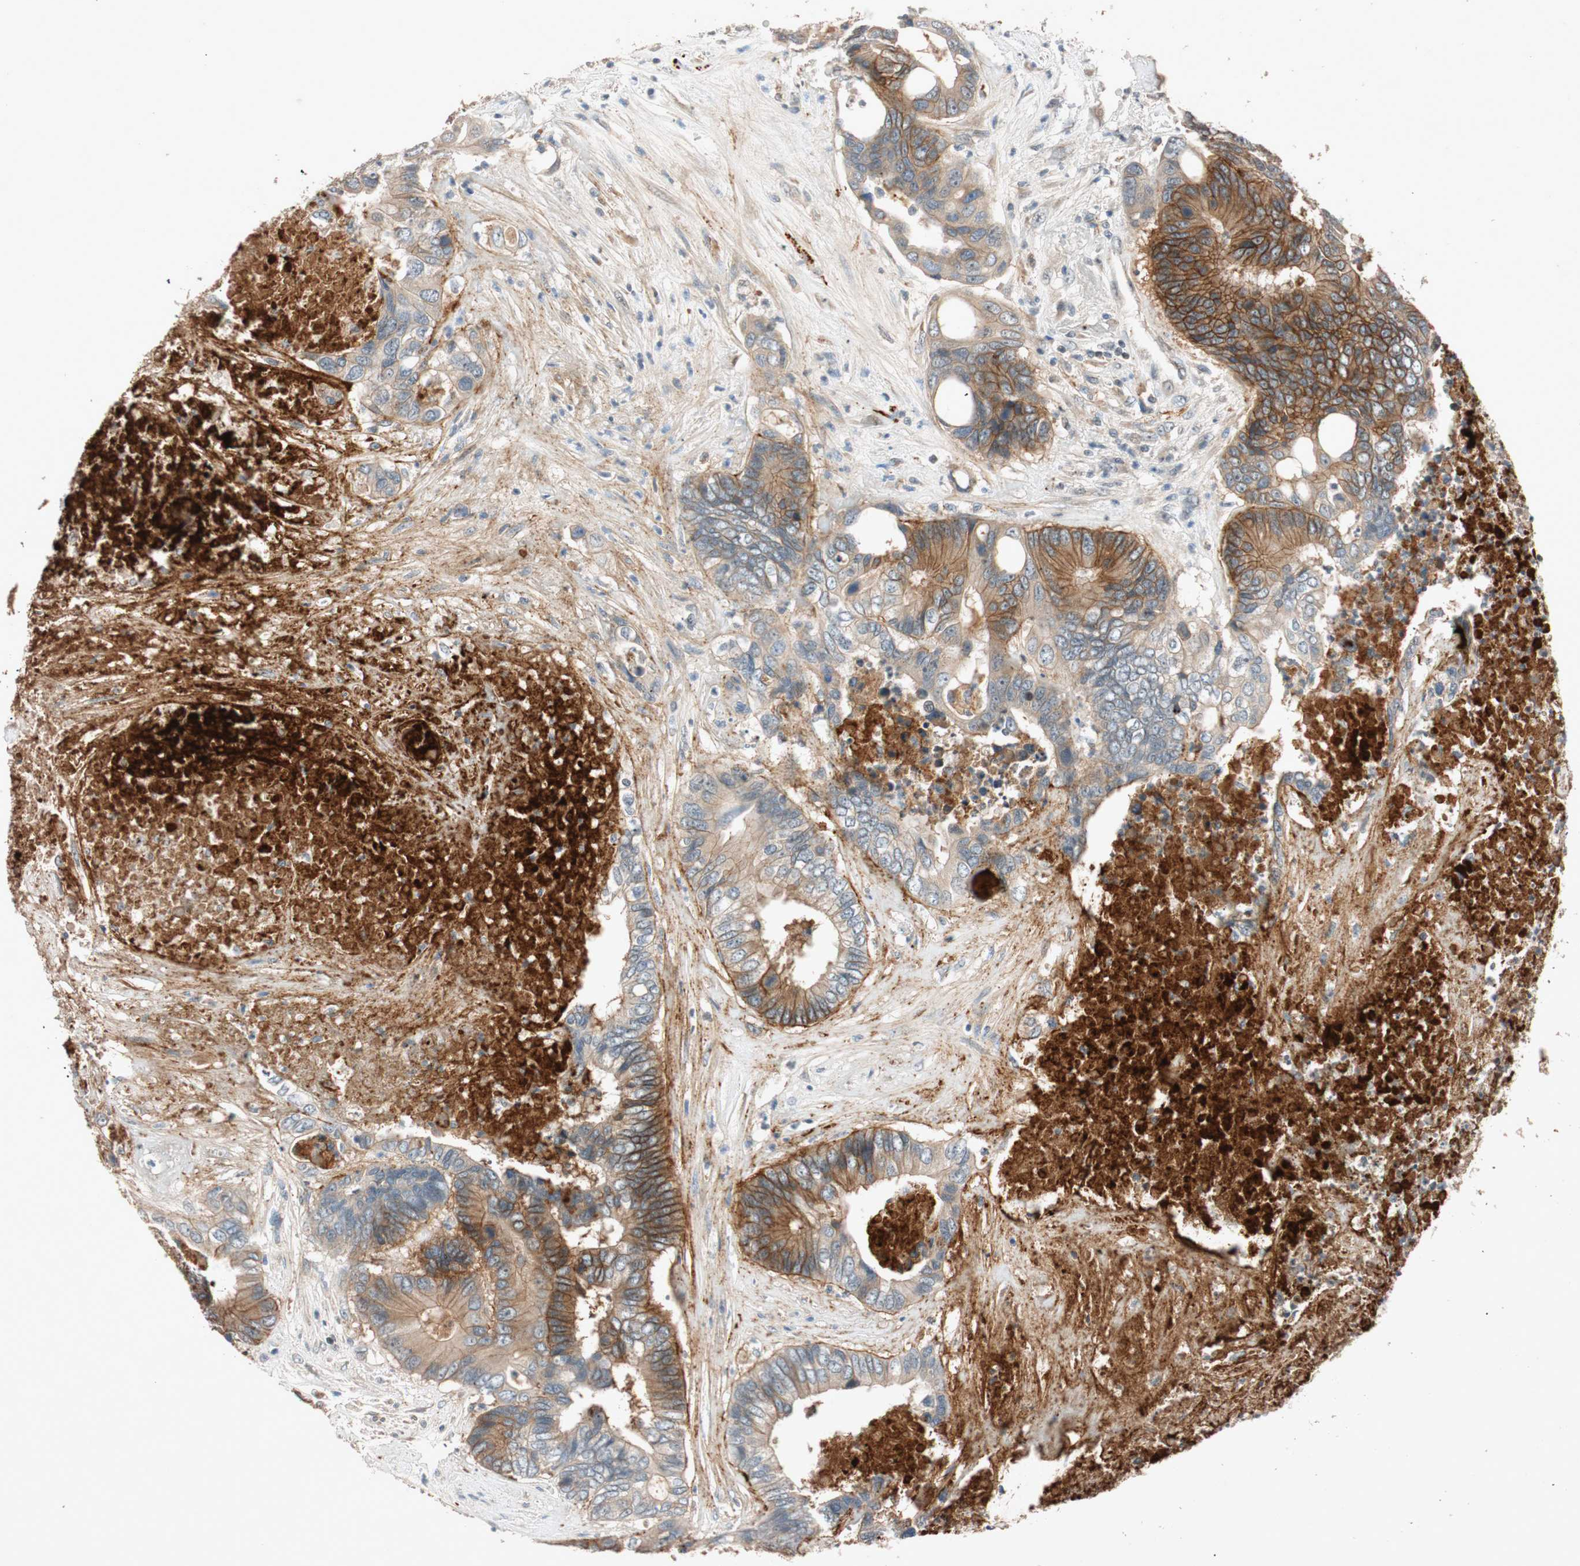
{"staining": {"intensity": "strong", "quantity": "25%-75%", "location": "cytoplasmic/membranous"}, "tissue": "colorectal cancer", "cell_type": "Tumor cells", "image_type": "cancer", "snomed": [{"axis": "morphology", "description": "Adenocarcinoma, NOS"}, {"axis": "topography", "description": "Rectum"}], "caption": "Adenocarcinoma (colorectal) was stained to show a protein in brown. There is high levels of strong cytoplasmic/membranous staining in approximately 25%-75% of tumor cells. The protein of interest is stained brown, and the nuclei are stained in blue (DAB IHC with brightfield microscopy, high magnification).", "gene": "EPHA6", "patient": {"sex": "male", "age": 55}}